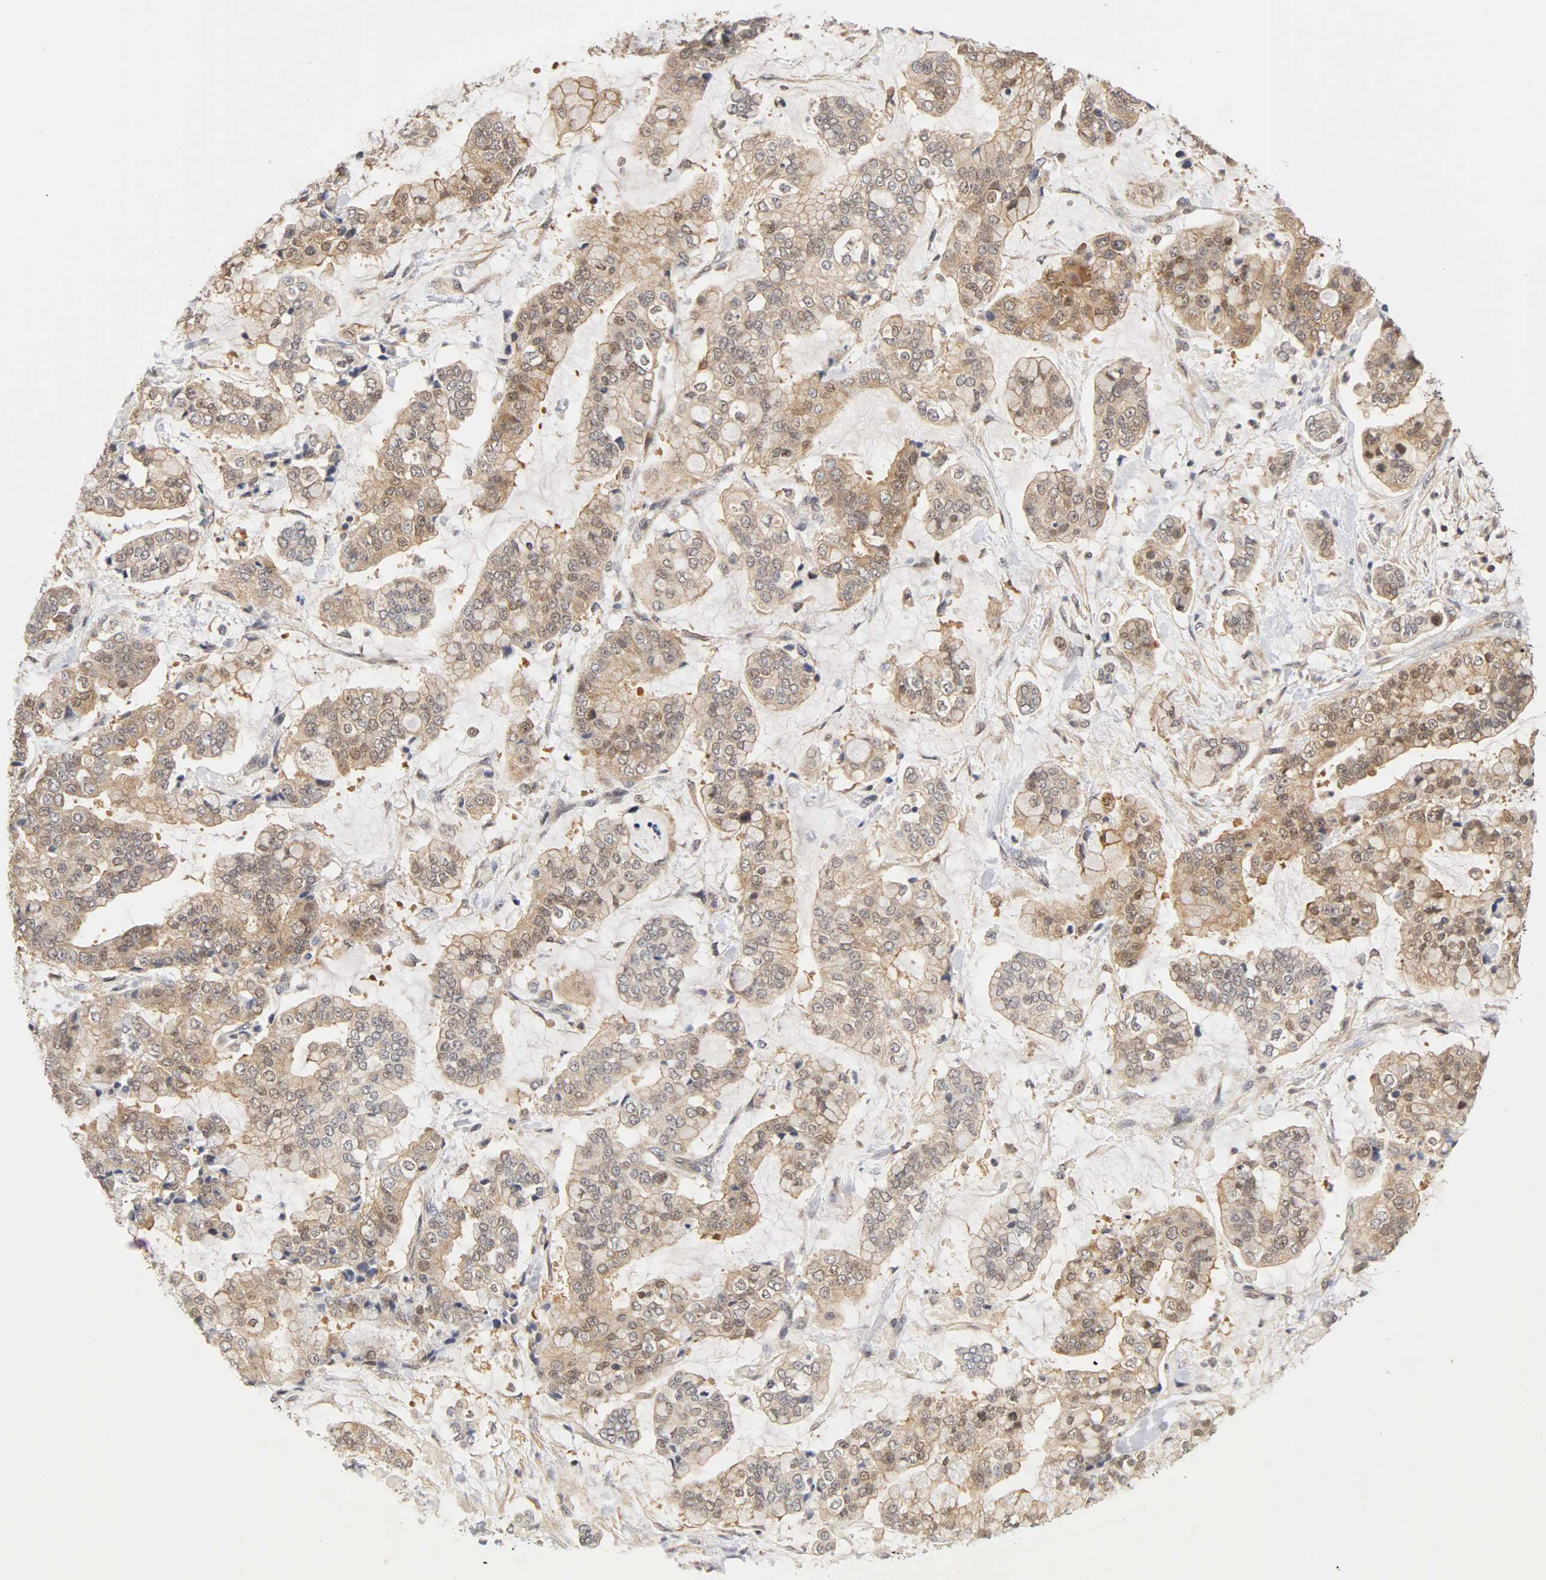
{"staining": {"intensity": "moderate", "quantity": "25%-75%", "location": "cytoplasmic/membranous,nuclear"}, "tissue": "stomach cancer", "cell_type": "Tumor cells", "image_type": "cancer", "snomed": [{"axis": "morphology", "description": "Normal tissue, NOS"}, {"axis": "morphology", "description": "Adenocarcinoma, NOS"}, {"axis": "topography", "description": "Stomach, upper"}, {"axis": "topography", "description": "Stomach"}], "caption": "Stomach adenocarcinoma stained for a protein (brown) reveals moderate cytoplasmic/membranous and nuclear positive positivity in approximately 25%-75% of tumor cells.", "gene": "UBE2M", "patient": {"sex": "male", "age": 76}}